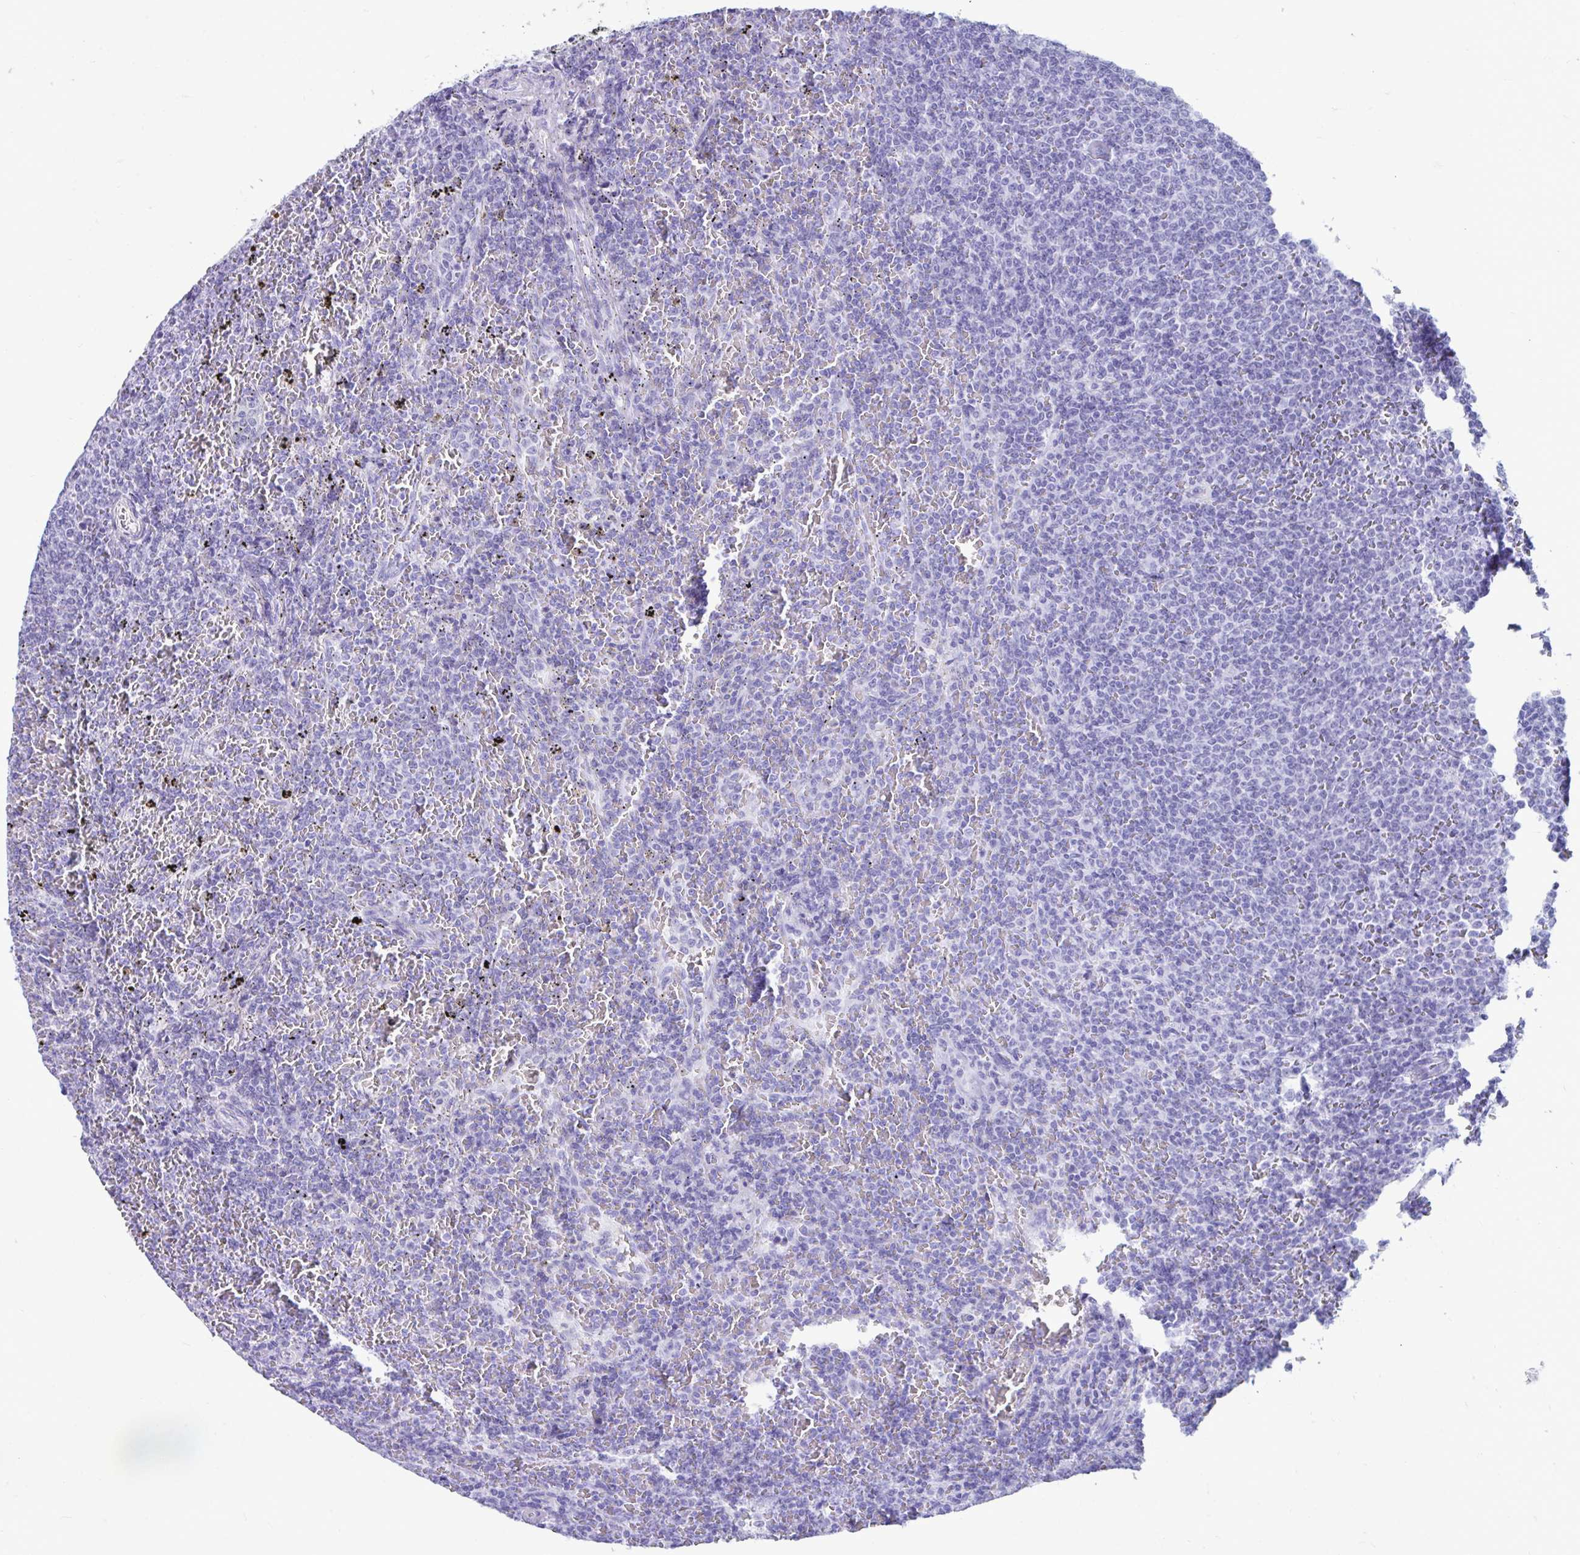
{"staining": {"intensity": "negative", "quantity": "none", "location": "none"}, "tissue": "lymphoma", "cell_type": "Tumor cells", "image_type": "cancer", "snomed": [{"axis": "morphology", "description": "Malignant lymphoma, non-Hodgkin's type, Low grade"}, {"axis": "topography", "description": "Spleen"}], "caption": "Low-grade malignant lymphoma, non-Hodgkin's type was stained to show a protein in brown. There is no significant positivity in tumor cells.", "gene": "SMIM9", "patient": {"sex": "female", "age": 77}}